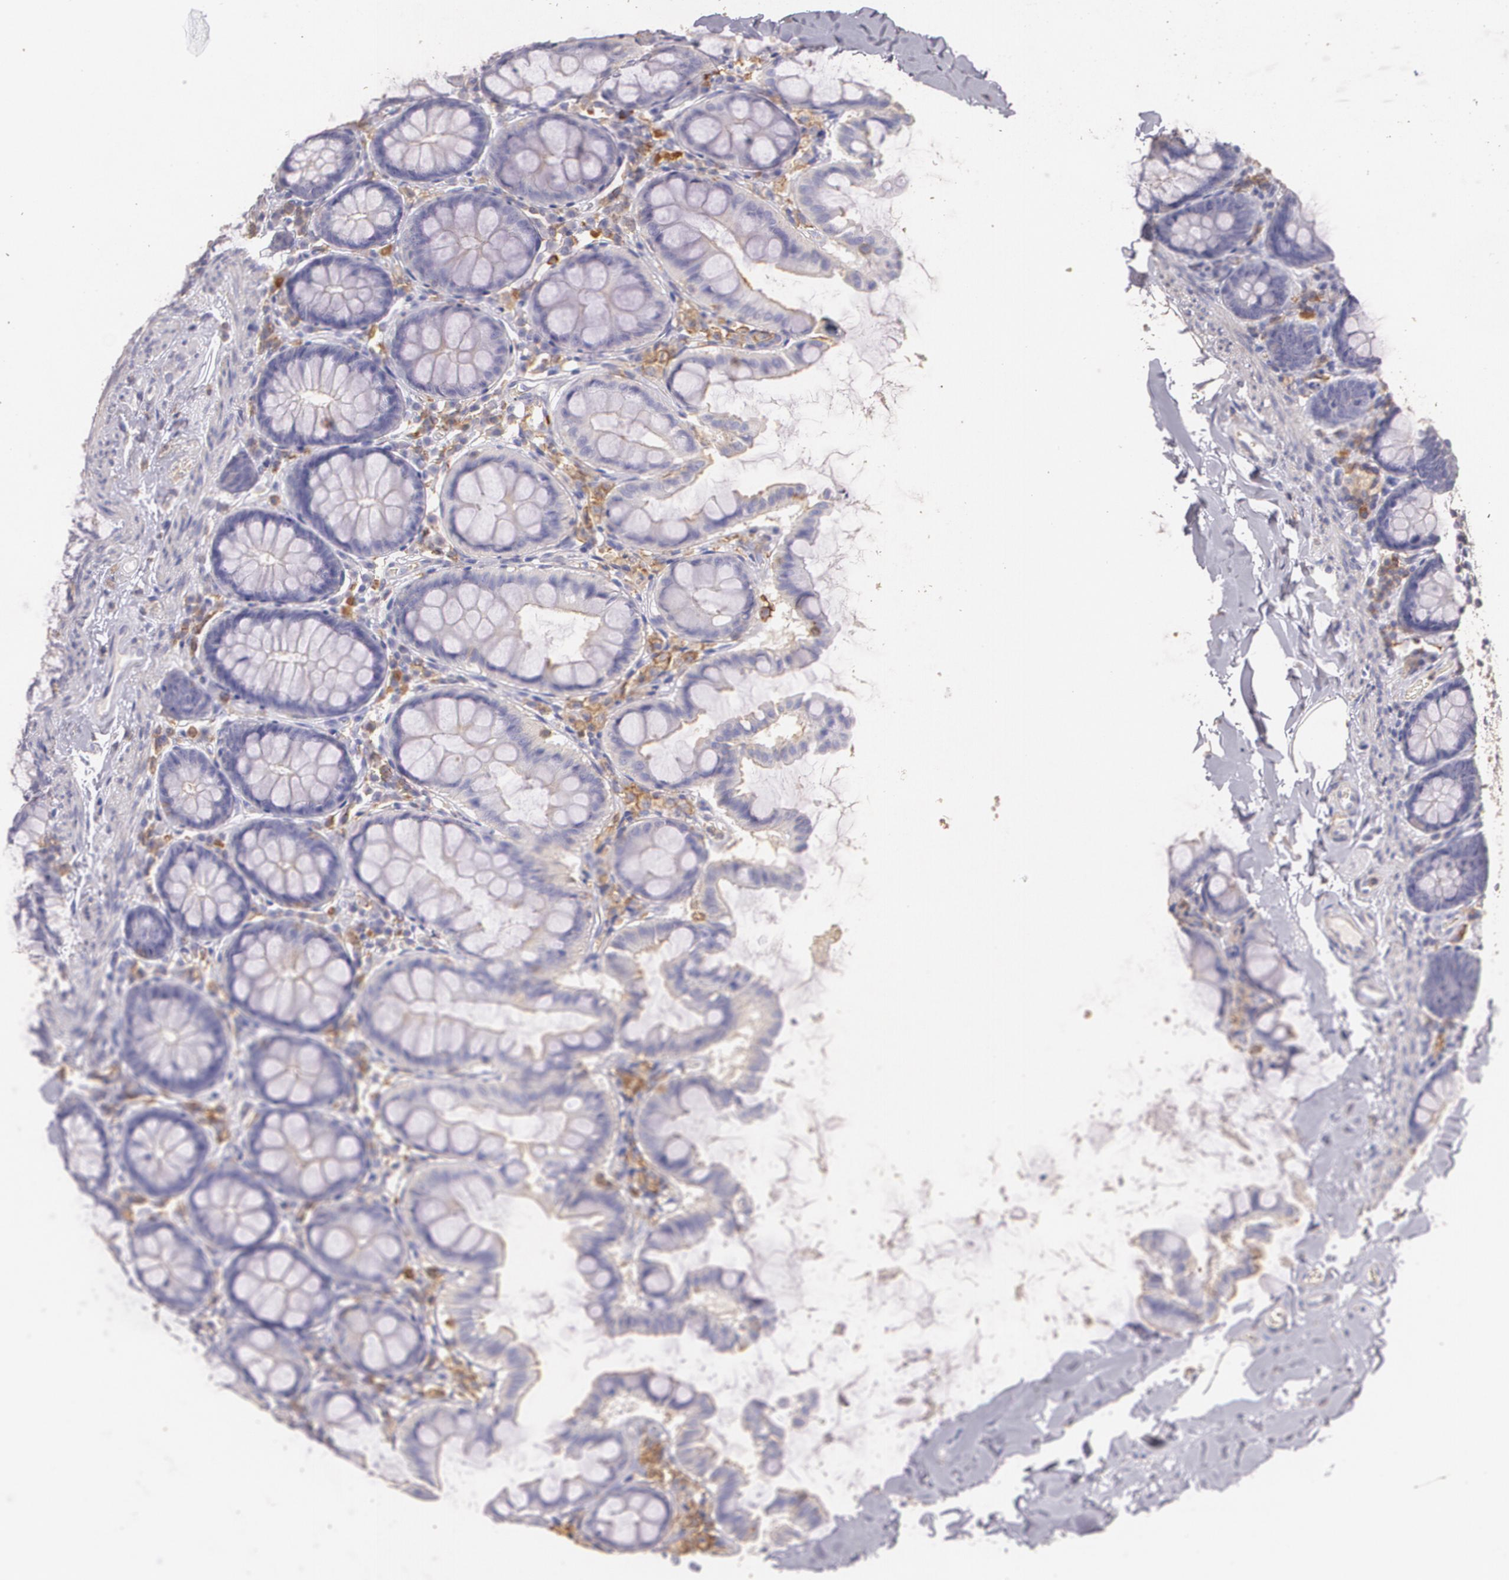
{"staining": {"intensity": "negative", "quantity": "none", "location": "none"}, "tissue": "colon", "cell_type": "Endothelial cells", "image_type": "normal", "snomed": [{"axis": "morphology", "description": "Normal tissue, NOS"}, {"axis": "topography", "description": "Colon"}], "caption": "Micrograph shows no significant protein positivity in endothelial cells of unremarkable colon.", "gene": "TGFBR1", "patient": {"sex": "female", "age": 61}}